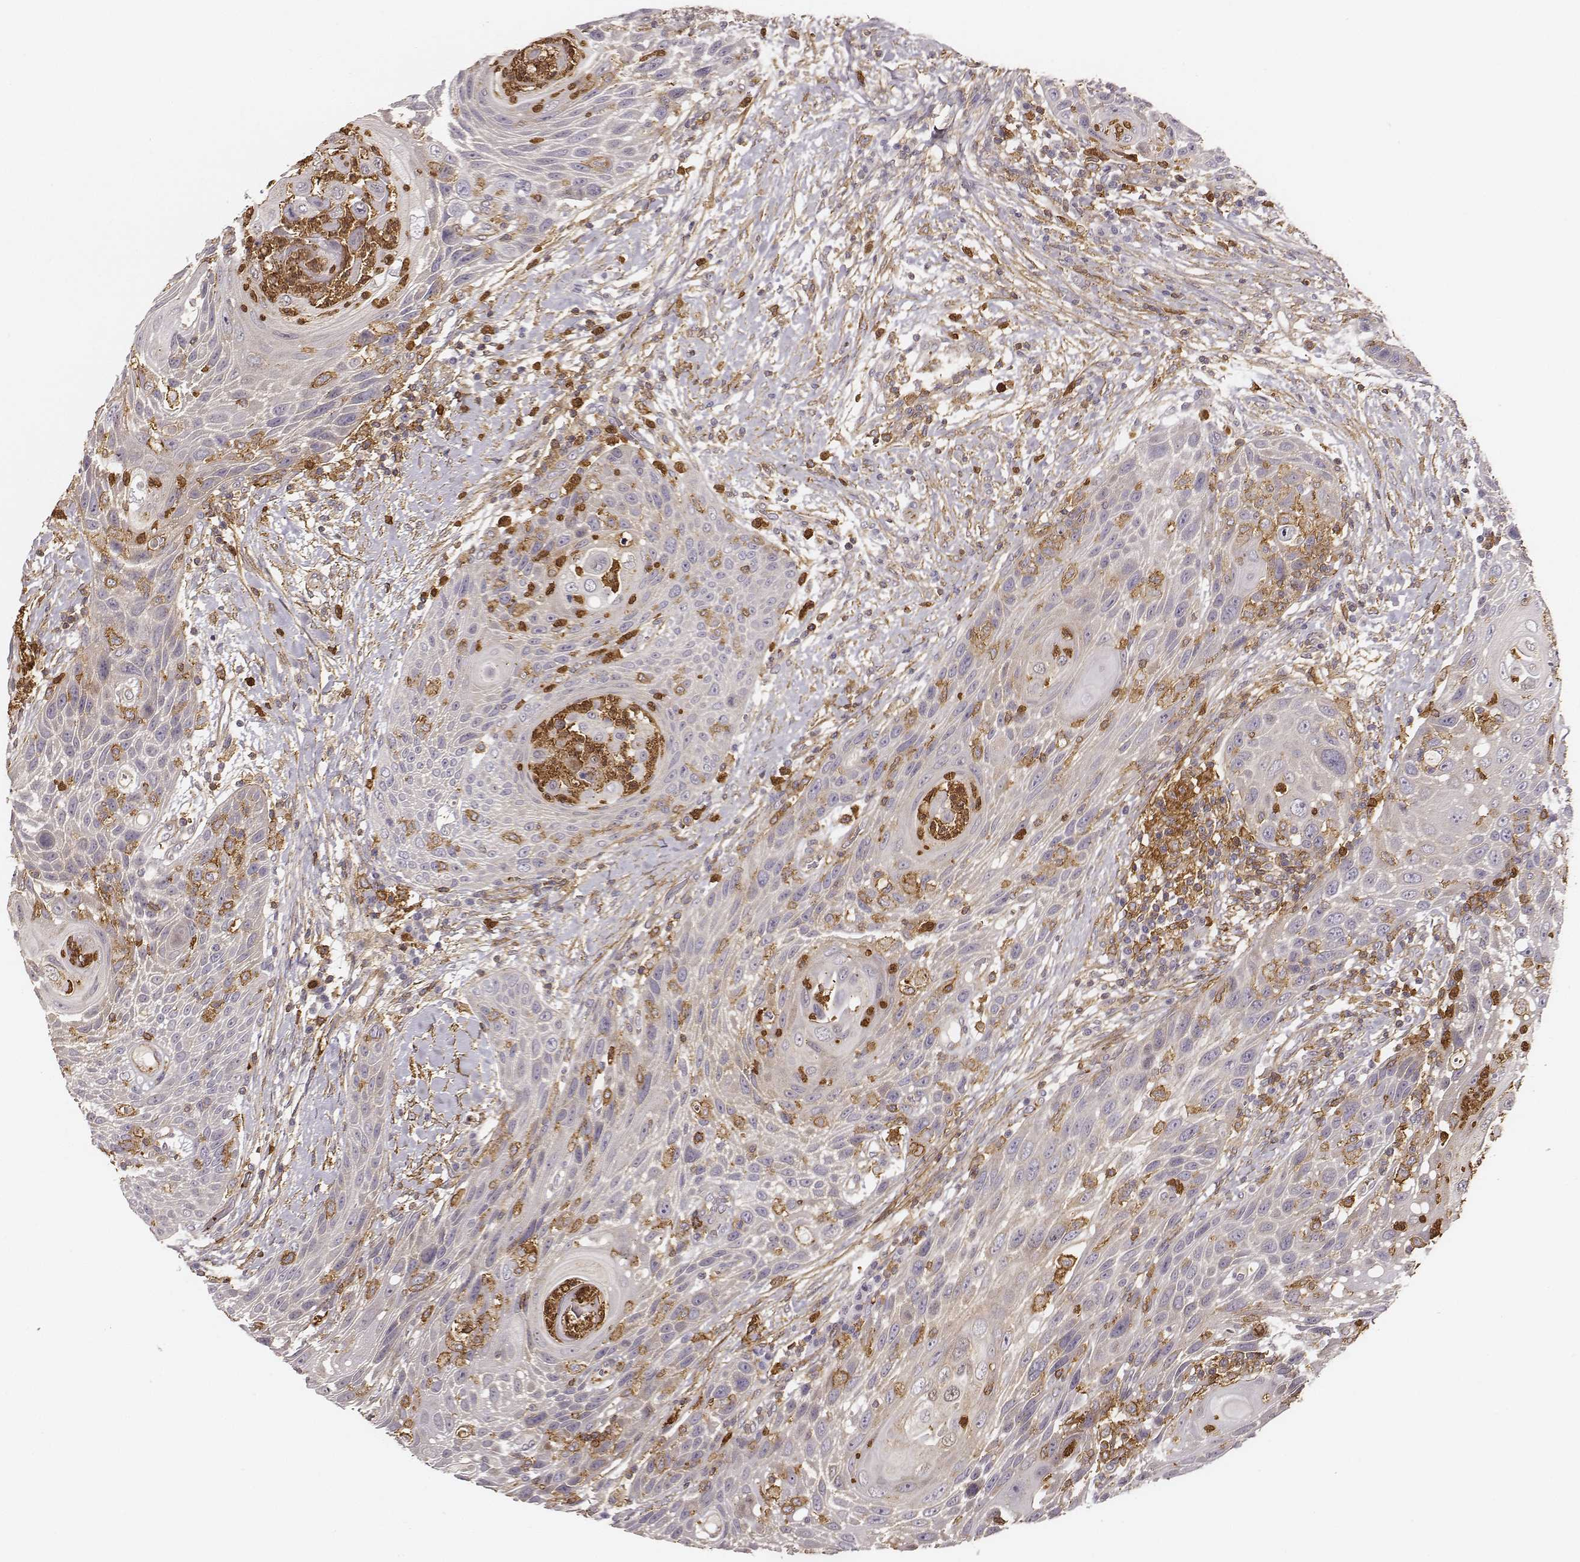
{"staining": {"intensity": "negative", "quantity": "none", "location": "none"}, "tissue": "head and neck cancer", "cell_type": "Tumor cells", "image_type": "cancer", "snomed": [{"axis": "morphology", "description": "Squamous cell carcinoma, NOS"}, {"axis": "topography", "description": "Head-Neck"}], "caption": "Human head and neck cancer (squamous cell carcinoma) stained for a protein using IHC displays no staining in tumor cells.", "gene": "ZYX", "patient": {"sex": "male", "age": 69}}